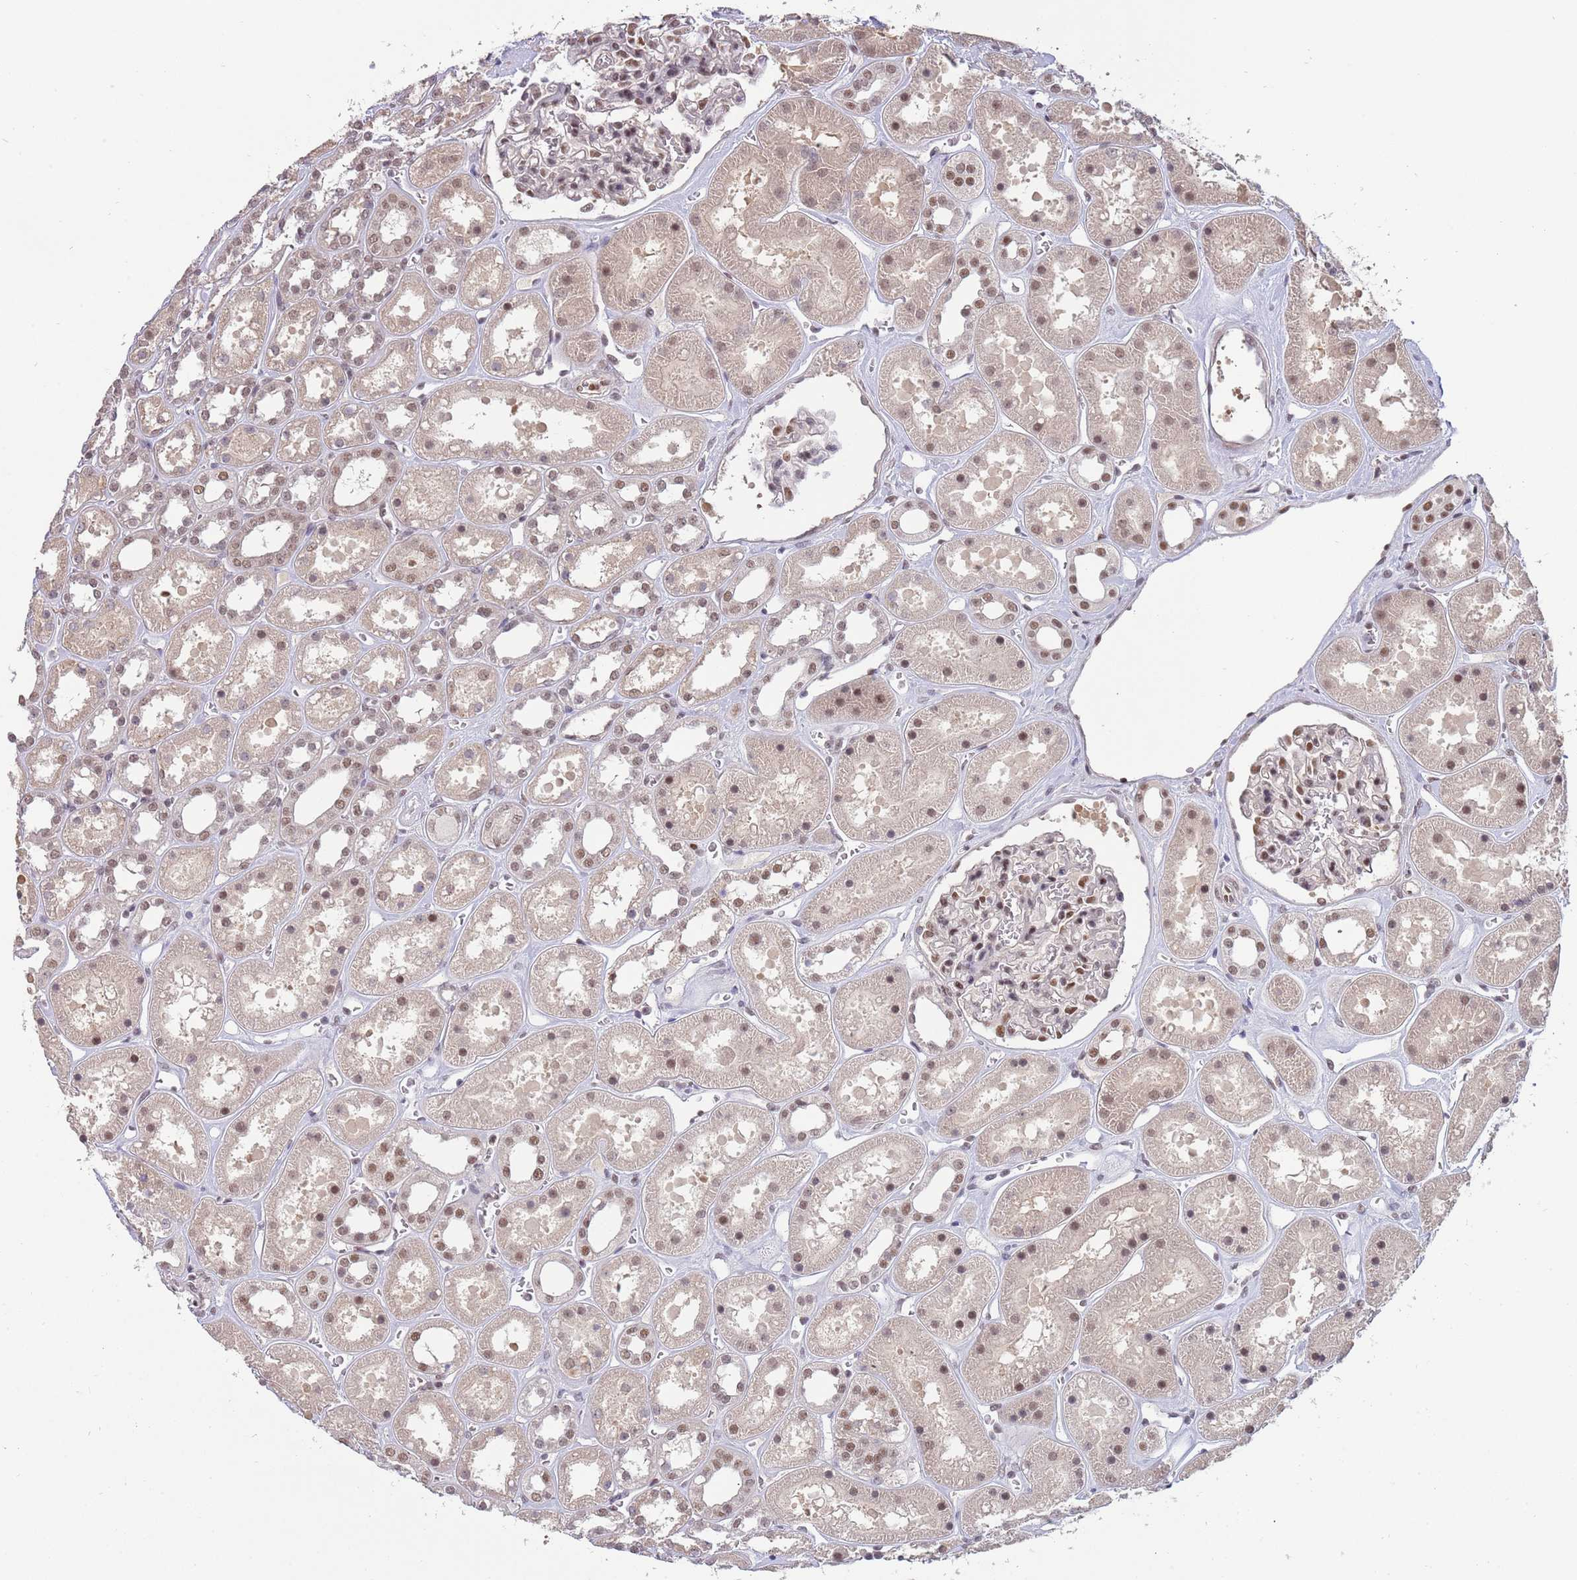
{"staining": {"intensity": "moderate", "quantity": "25%-75%", "location": "nuclear"}, "tissue": "kidney", "cell_type": "Cells in glomeruli", "image_type": "normal", "snomed": [{"axis": "morphology", "description": "Normal tissue, NOS"}, {"axis": "topography", "description": "Kidney"}], "caption": "The histopathology image displays immunohistochemical staining of normal kidney. There is moderate nuclear positivity is identified in about 25%-75% of cells in glomeruli. Nuclei are stained in blue.", "gene": "ZBTB7A", "patient": {"sex": "female", "age": 41}}